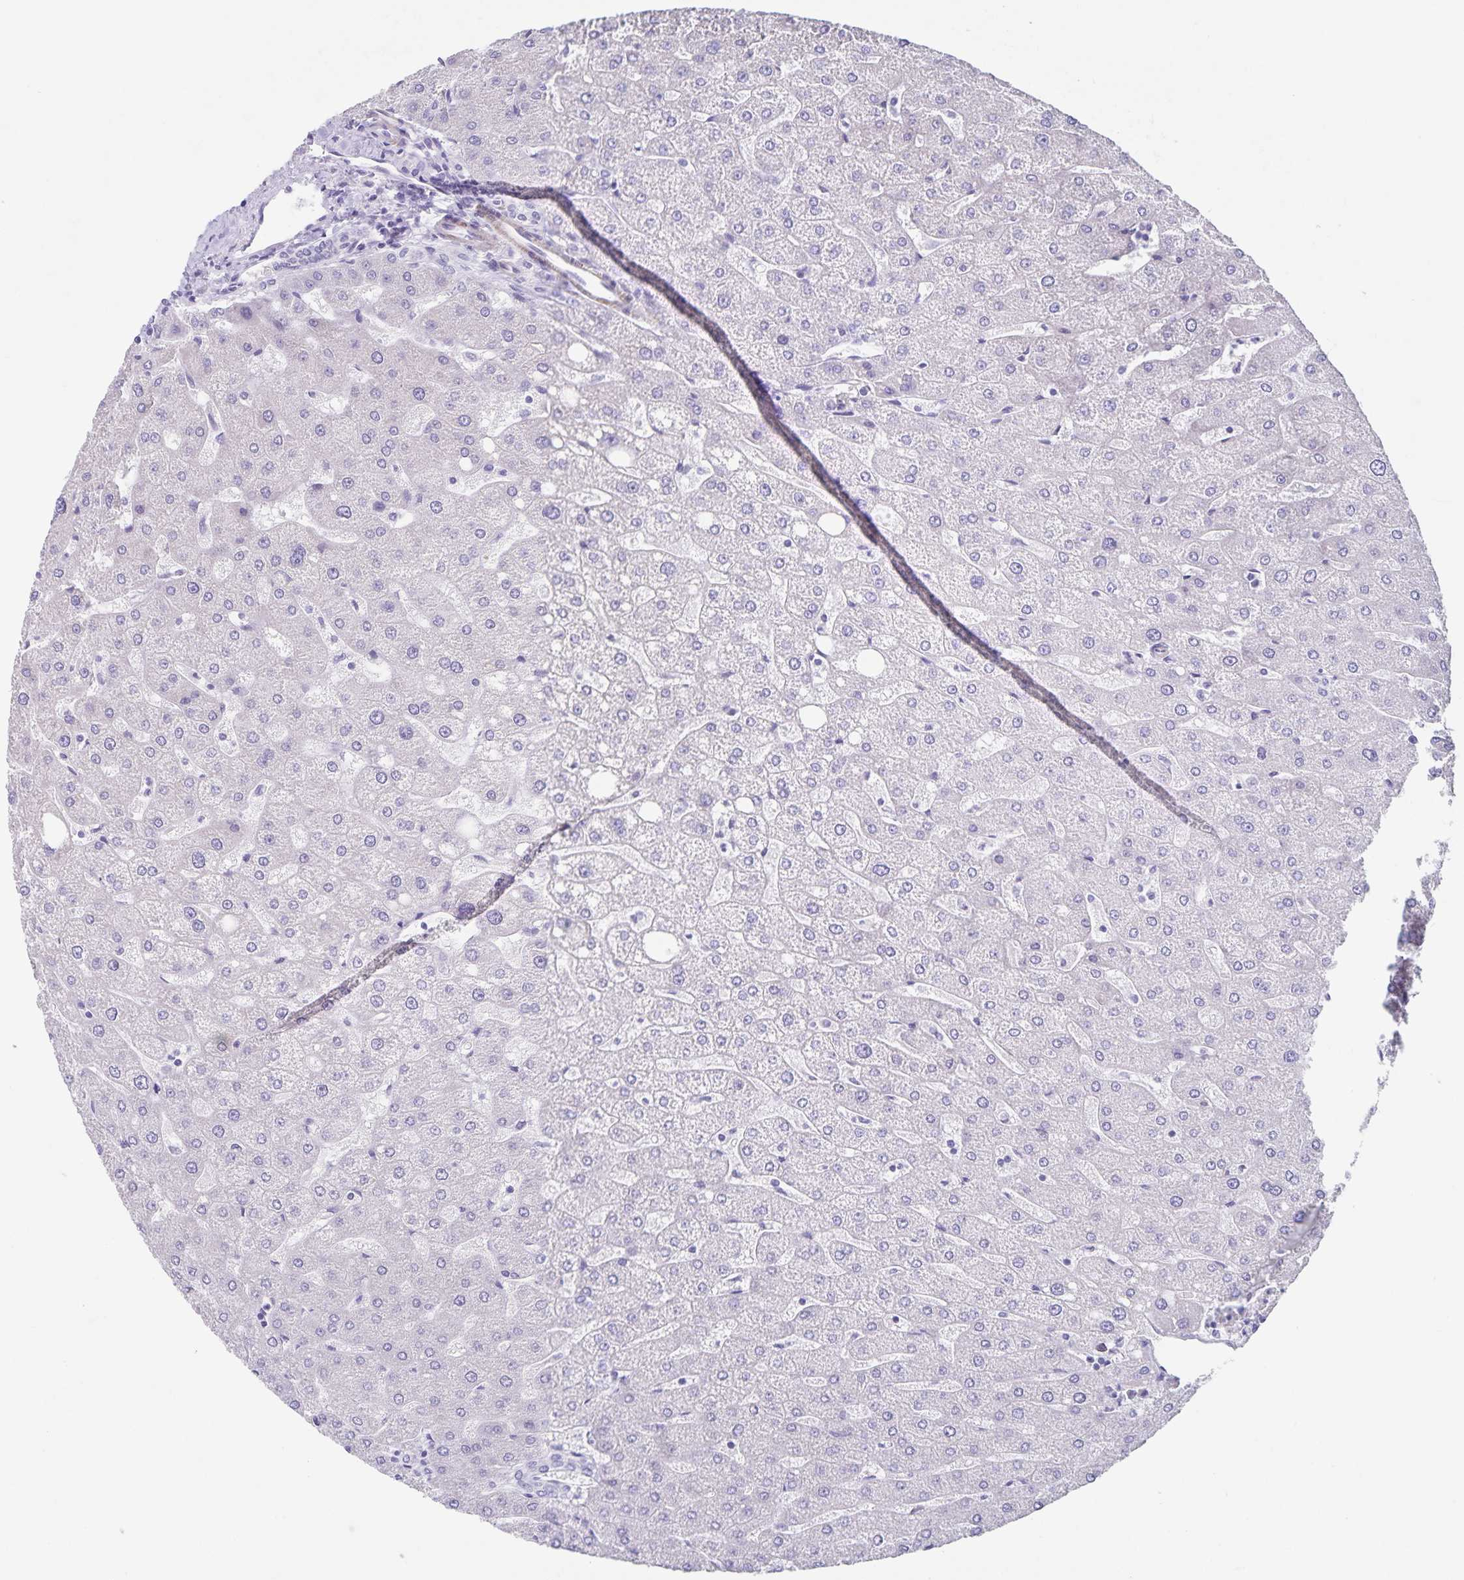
{"staining": {"intensity": "negative", "quantity": "none", "location": "none"}, "tissue": "liver", "cell_type": "Cholangiocytes", "image_type": "normal", "snomed": [{"axis": "morphology", "description": "Normal tissue, NOS"}, {"axis": "topography", "description": "Liver"}], "caption": "Normal liver was stained to show a protein in brown. There is no significant staining in cholangiocytes.", "gene": "SYNM", "patient": {"sex": "male", "age": 67}}